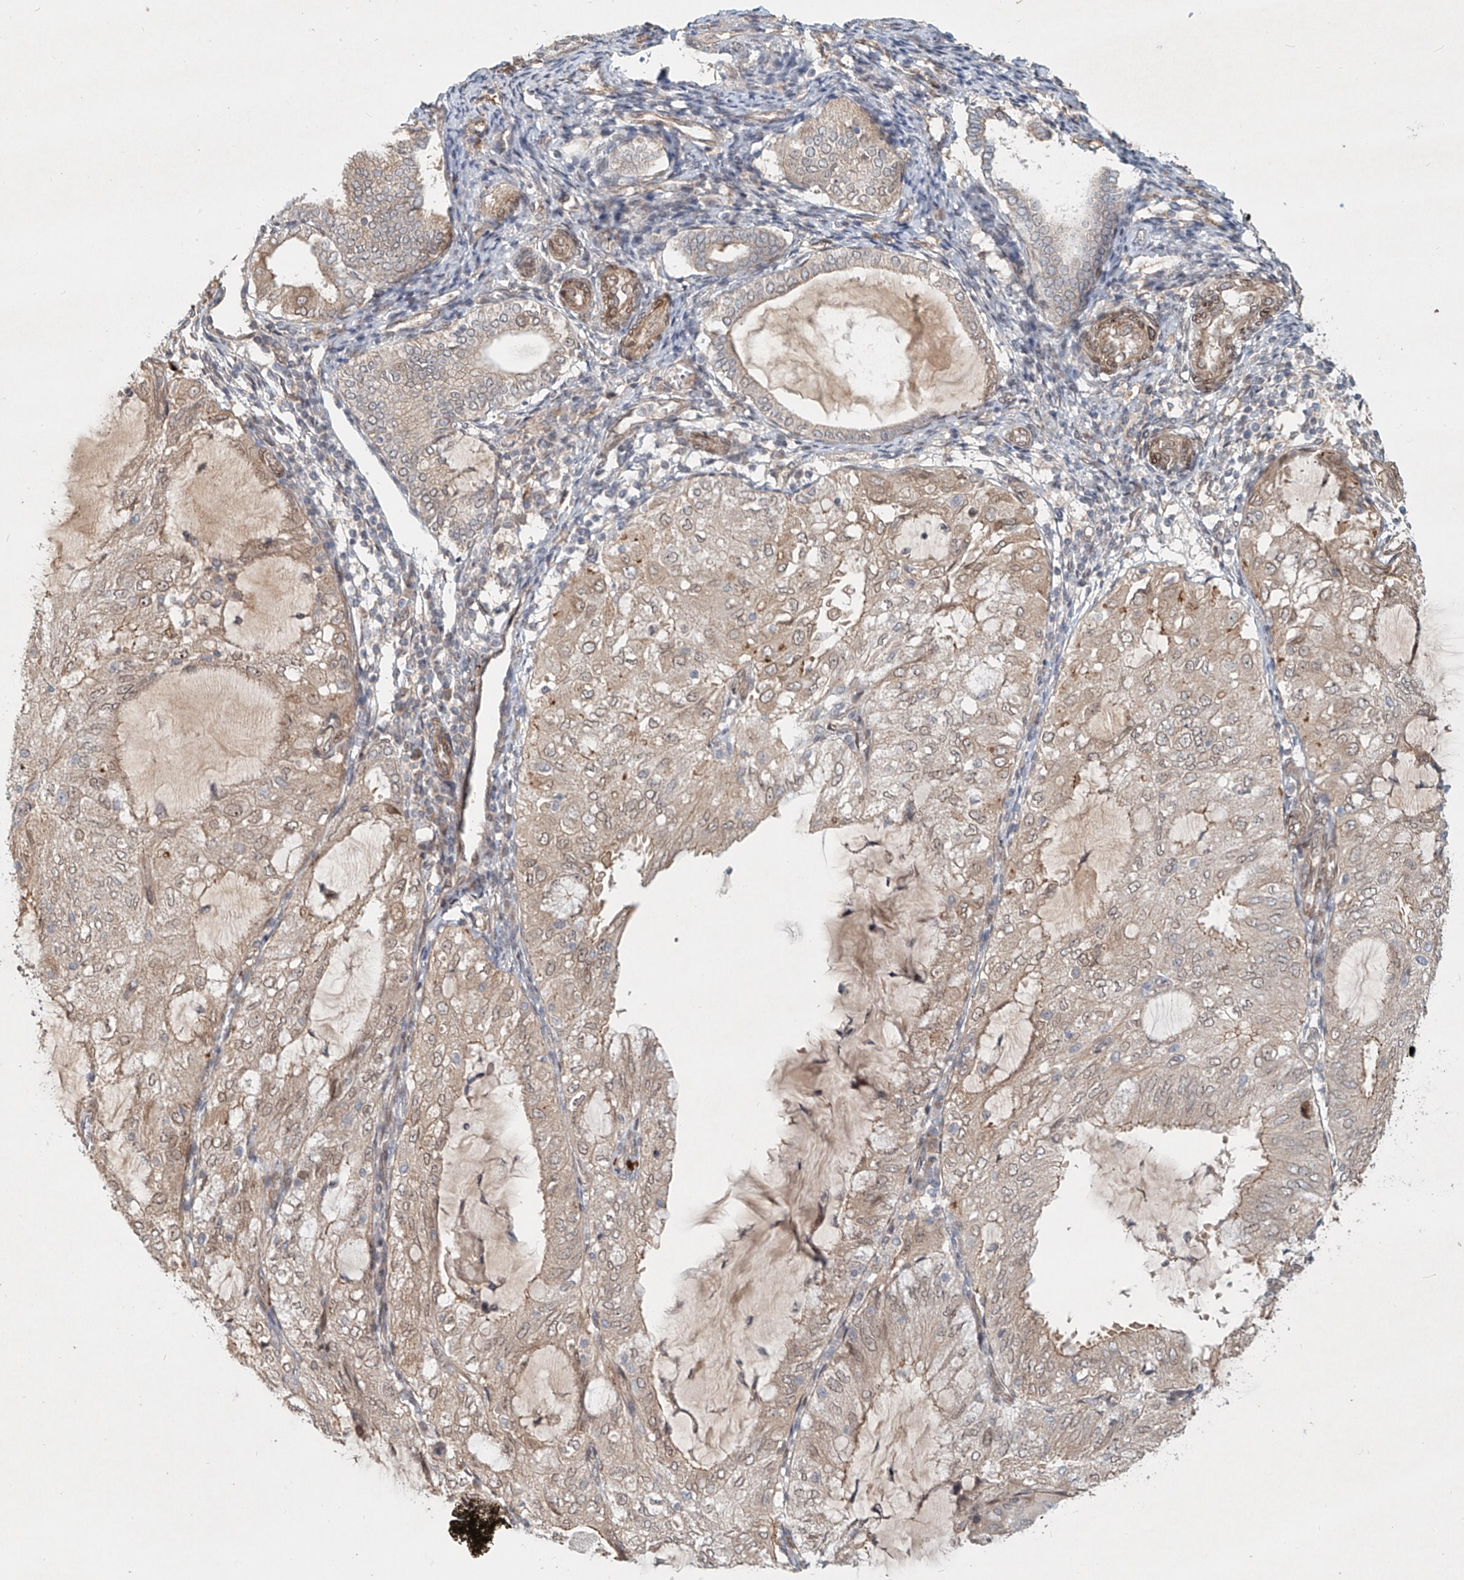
{"staining": {"intensity": "weak", "quantity": "25%-75%", "location": "cytoplasmic/membranous,nuclear"}, "tissue": "endometrial cancer", "cell_type": "Tumor cells", "image_type": "cancer", "snomed": [{"axis": "morphology", "description": "Adenocarcinoma, NOS"}, {"axis": "topography", "description": "Endometrium"}], "caption": "Endometrial adenocarcinoma stained with a protein marker reveals weak staining in tumor cells.", "gene": "SASH1", "patient": {"sex": "female", "age": 81}}